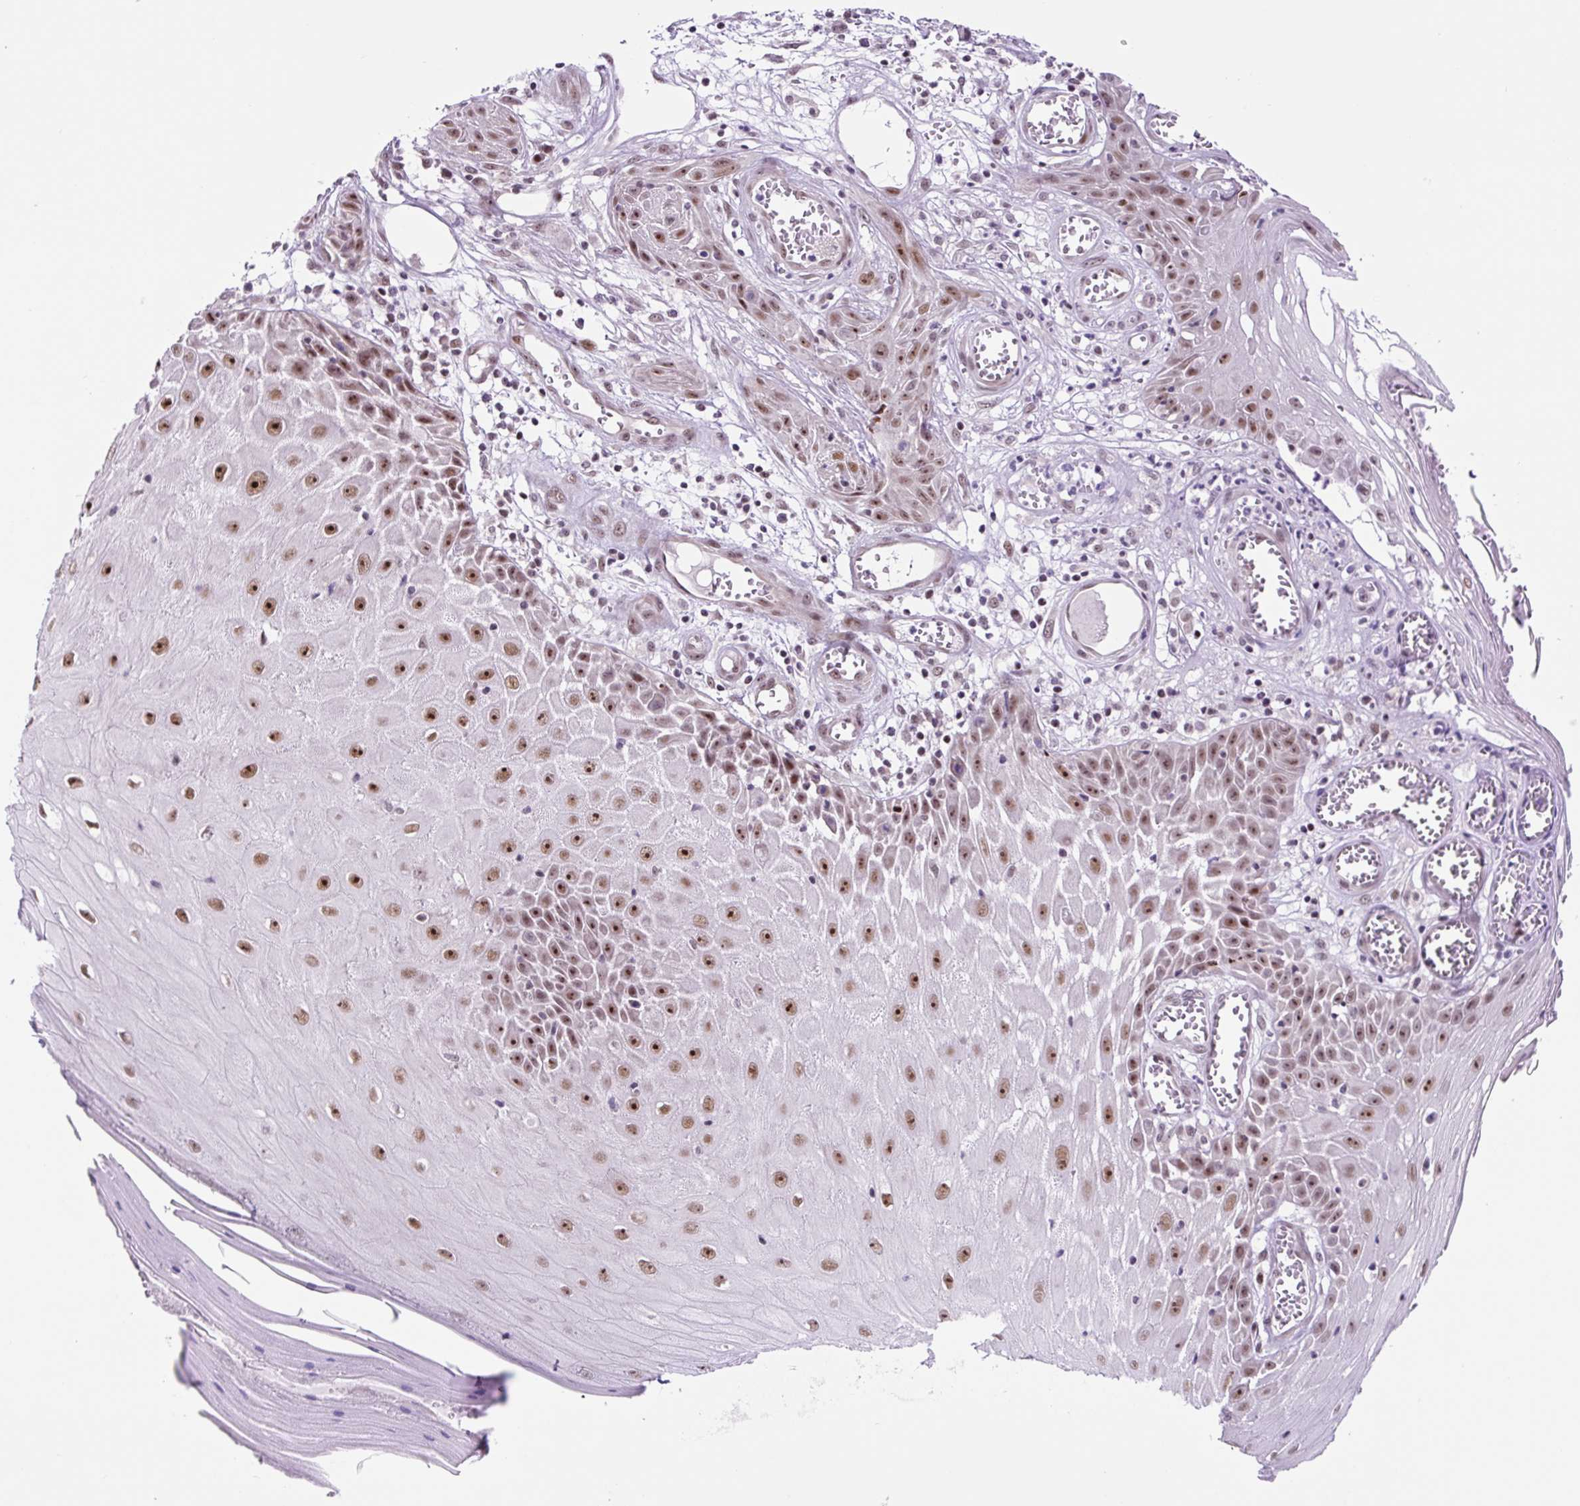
{"staining": {"intensity": "moderate", "quantity": ">75%", "location": "nuclear"}, "tissue": "skin cancer", "cell_type": "Tumor cells", "image_type": "cancer", "snomed": [{"axis": "morphology", "description": "Squamous cell carcinoma, NOS"}, {"axis": "topography", "description": "Skin"}], "caption": "IHC staining of skin cancer, which exhibits medium levels of moderate nuclear expression in about >75% of tumor cells indicating moderate nuclear protein expression. The staining was performed using DAB (3,3'-diaminobenzidine) (brown) for protein detection and nuclei were counterstained in hematoxylin (blue).", "gene": "TAF1A", "patient": {"sex": "female", "age": 73}}